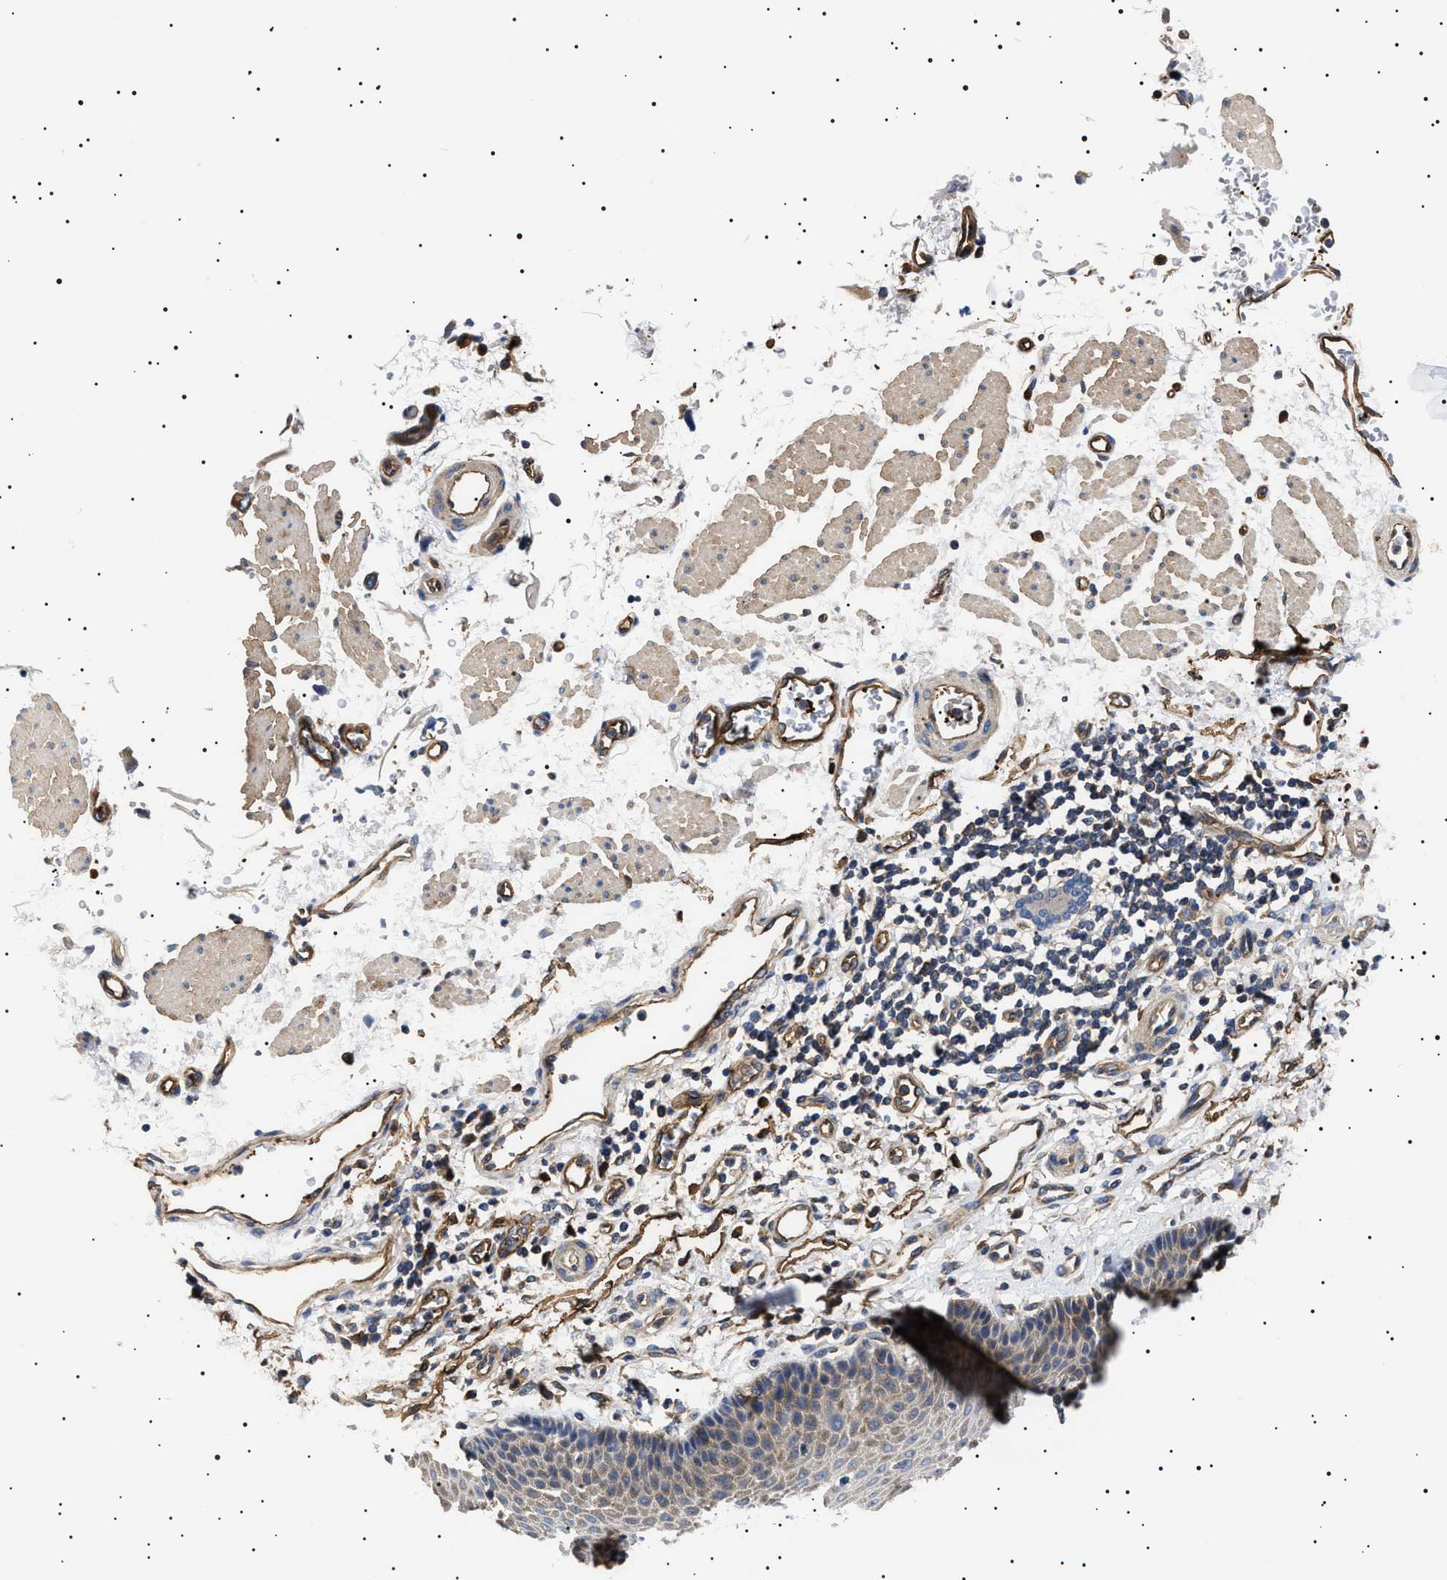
{"staining": {"intensity": "moderate", "quantity": ">75%", "location": "cytoplasmic/membranous"}, "tissue": "esophagus", "cell_type": "Squamous epithelial cells", "image_type": "normal", "snomed": [{"axis": "morphology", "description": "Normal tissue, NOS"}, {"axis": "topography", "description": "Esophagus"}], "caption": "The immunohistochemical stain shows moderate cytoplasmic/membranous expression in squamous epithelial cells of benign esophagus.", "gene": "TPP2", "patient": {"sex": "male", "age": 54}}